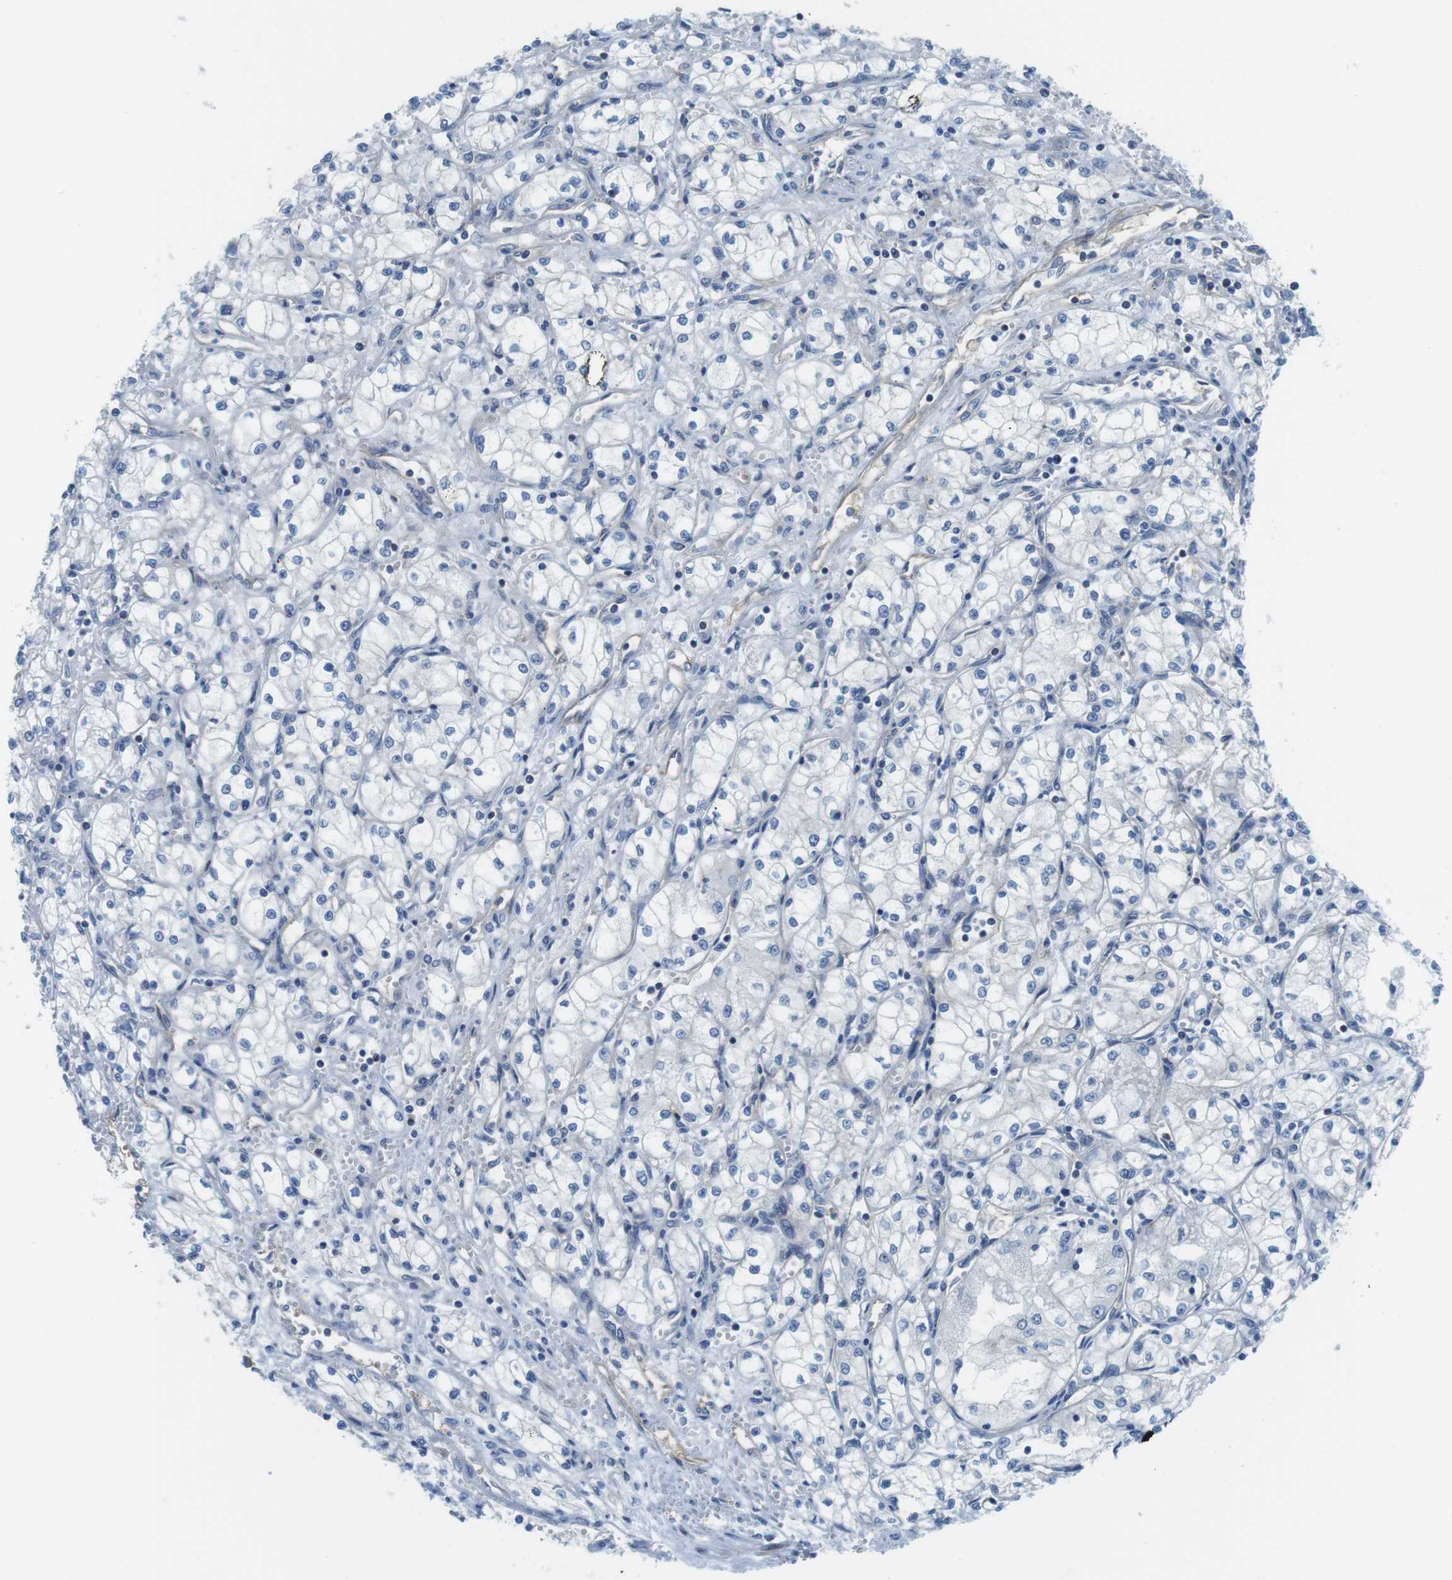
{"staining": {"intensity": "negative", "quantity": "none", "location": "none"}, "tissue": "renal cancer", "cell_type": "Tumor cells", "image_type": "cancer", "snomed": [{"axis": "morphology", "description": "Normal tissue, NOS"}, {"axis": "morphology", "description": "Adenocarcinoma, NOS"}, {"axis": "topography", "description": "Kidney"}], "caption": "Human adenocarcinoma (renal) stained for a protein using IHC shows no staining in tumor cells.", "gene": "EMP2", "patient": {"sex": "male", "age": 59}}